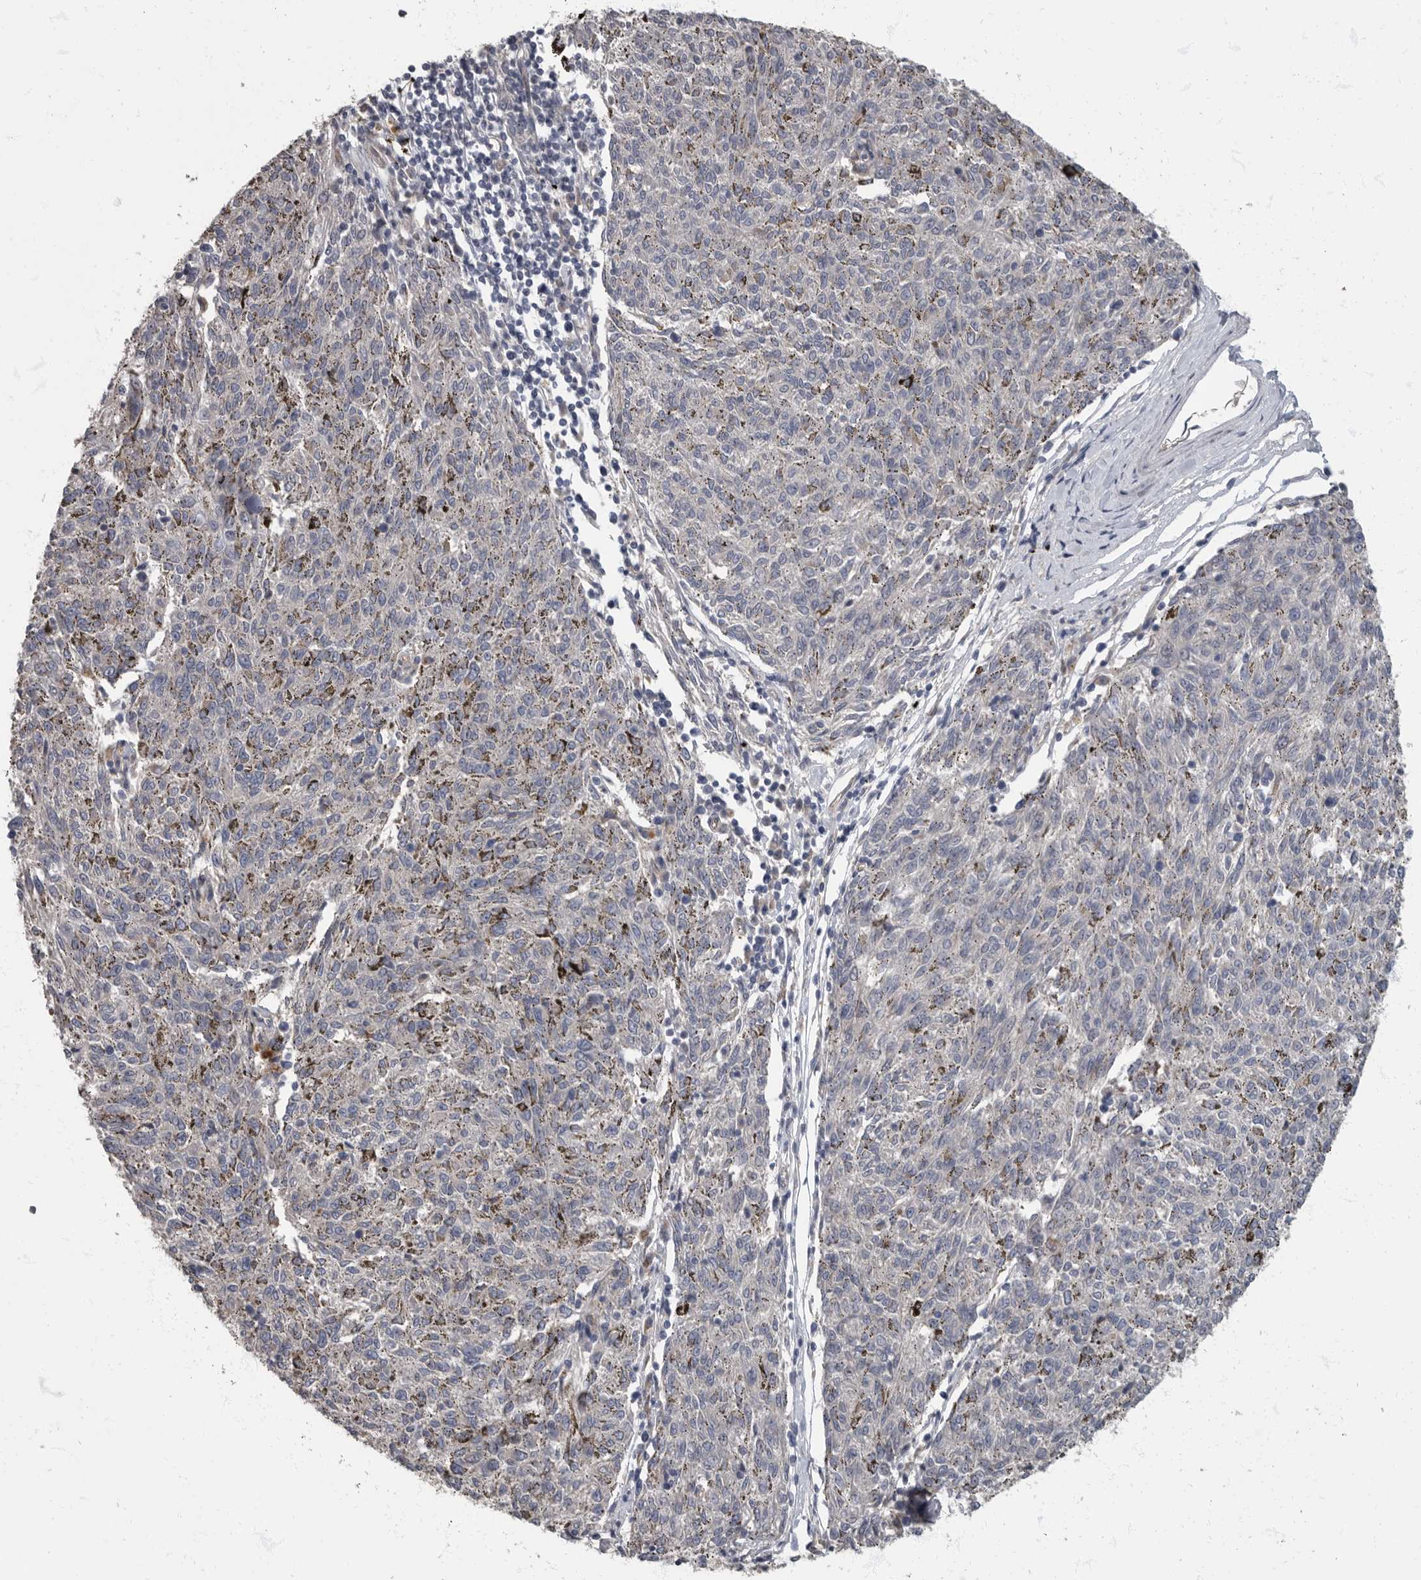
{"staining": {"intensity": "negative", "quantity": "none", "location": "none"}, "tissue": "melanoma", "cell_type": "Tumor cells", "image_type": "cancer", "snomed": [{"axis": "morphology", "description": "Malignant melanoma, NOS"}, {"axis": "topography", "description": "Skin"}], "caption": "Protein analysis of melanoma displays no significant expression in tumor cells. (DAB (3,3'-diaminobenzidine) immunohistochemistry (IHC), high magnification).", "gene": "PDK1", "patient": {"sex": "female", "age": 72}}